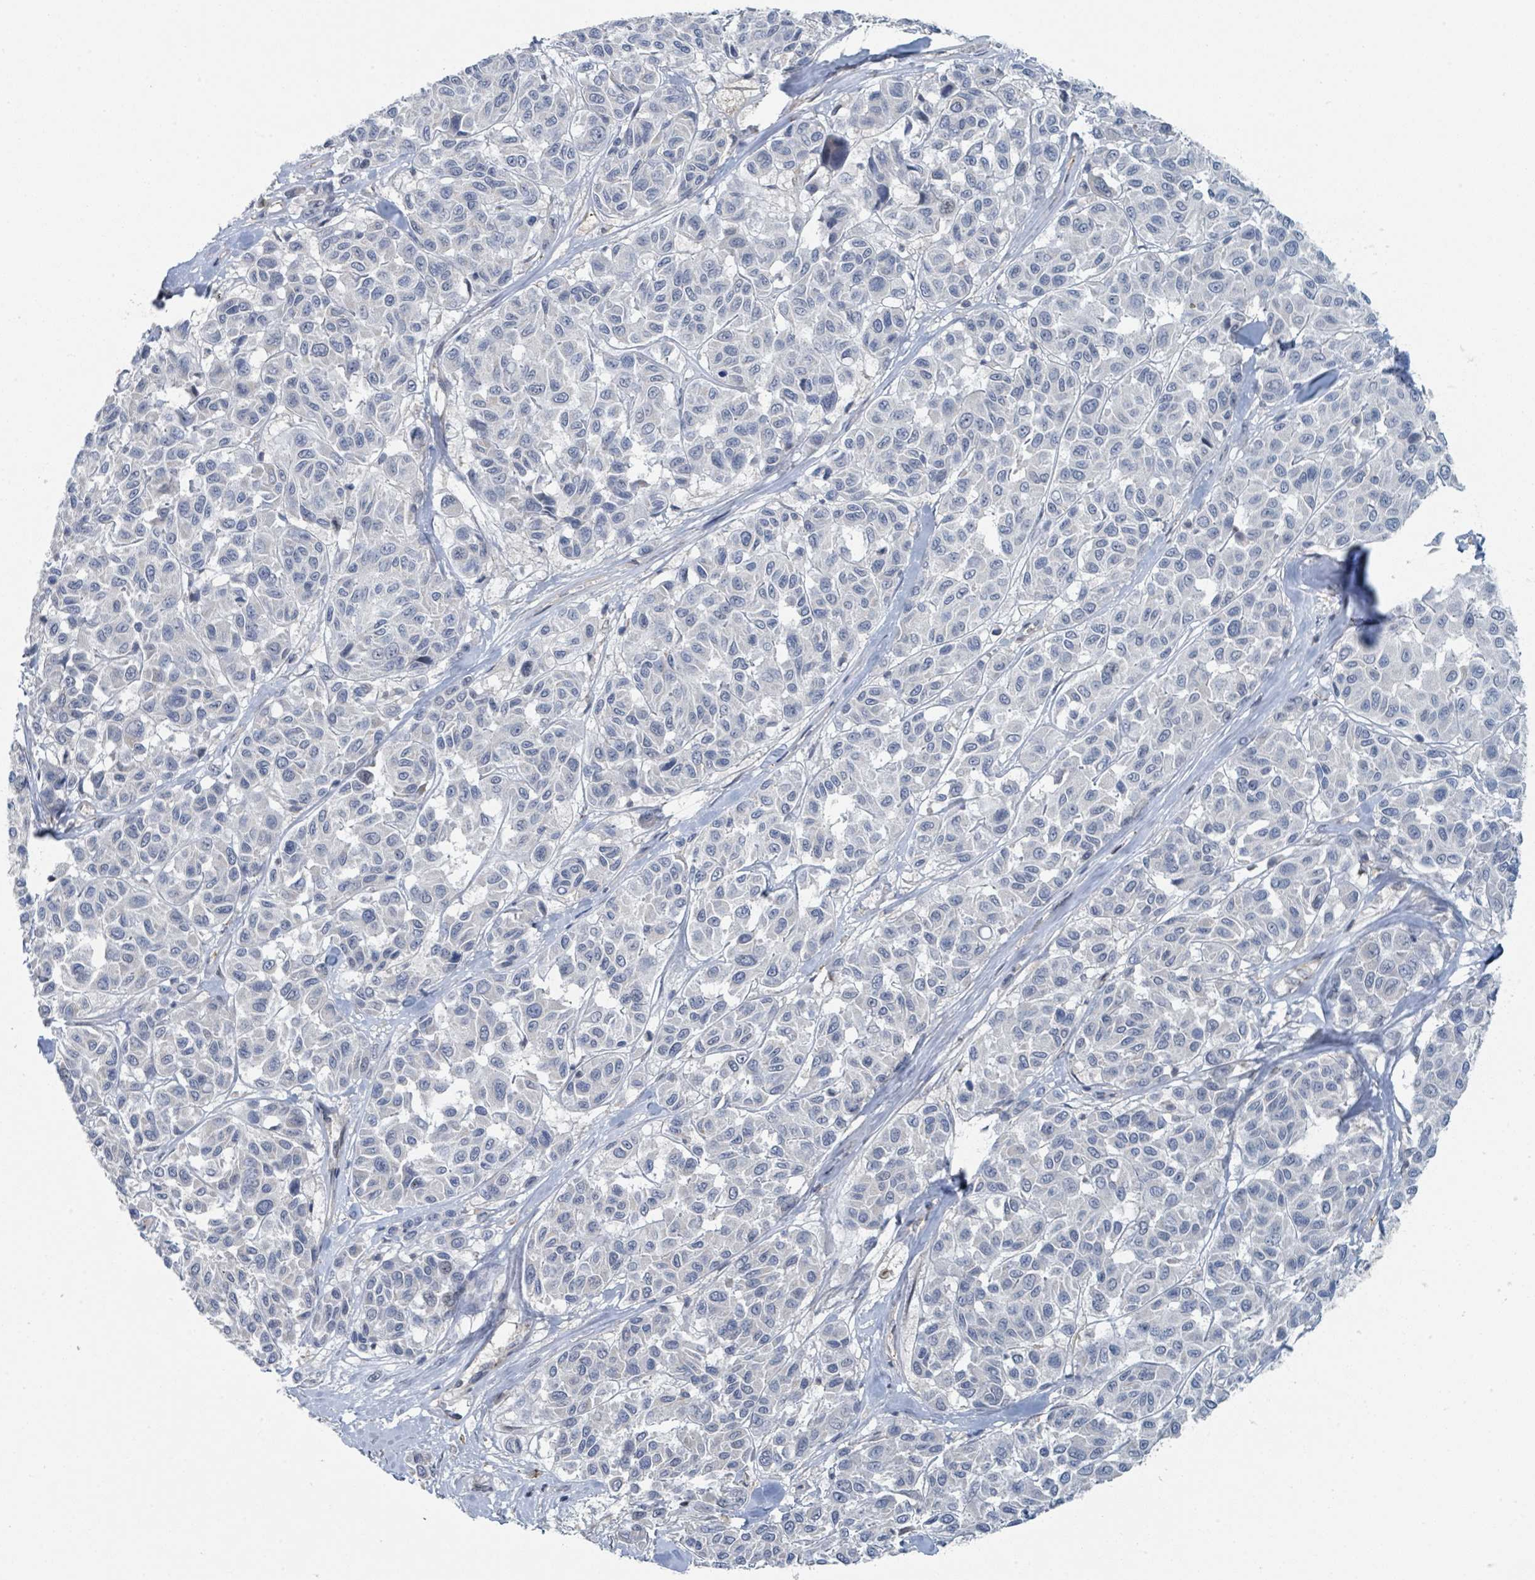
{"staining": {"intensity": "negative", "quantity": "none", "location": "none"}, "tissue": "melanoma", "cell_type": "Tumor cells", "image_type": "cancer", "snomed": [{"axis": "morphology", "description": "Malignant melanoma, NOS"}, {"axis": "topography", "description": "Skin"}], "caption": "Melanoma was stained to show a protein in brown. There is no significant staining in tumor cells.", "gene": "ANKRD55", "patient": {"sex": "female", "age": 66}}